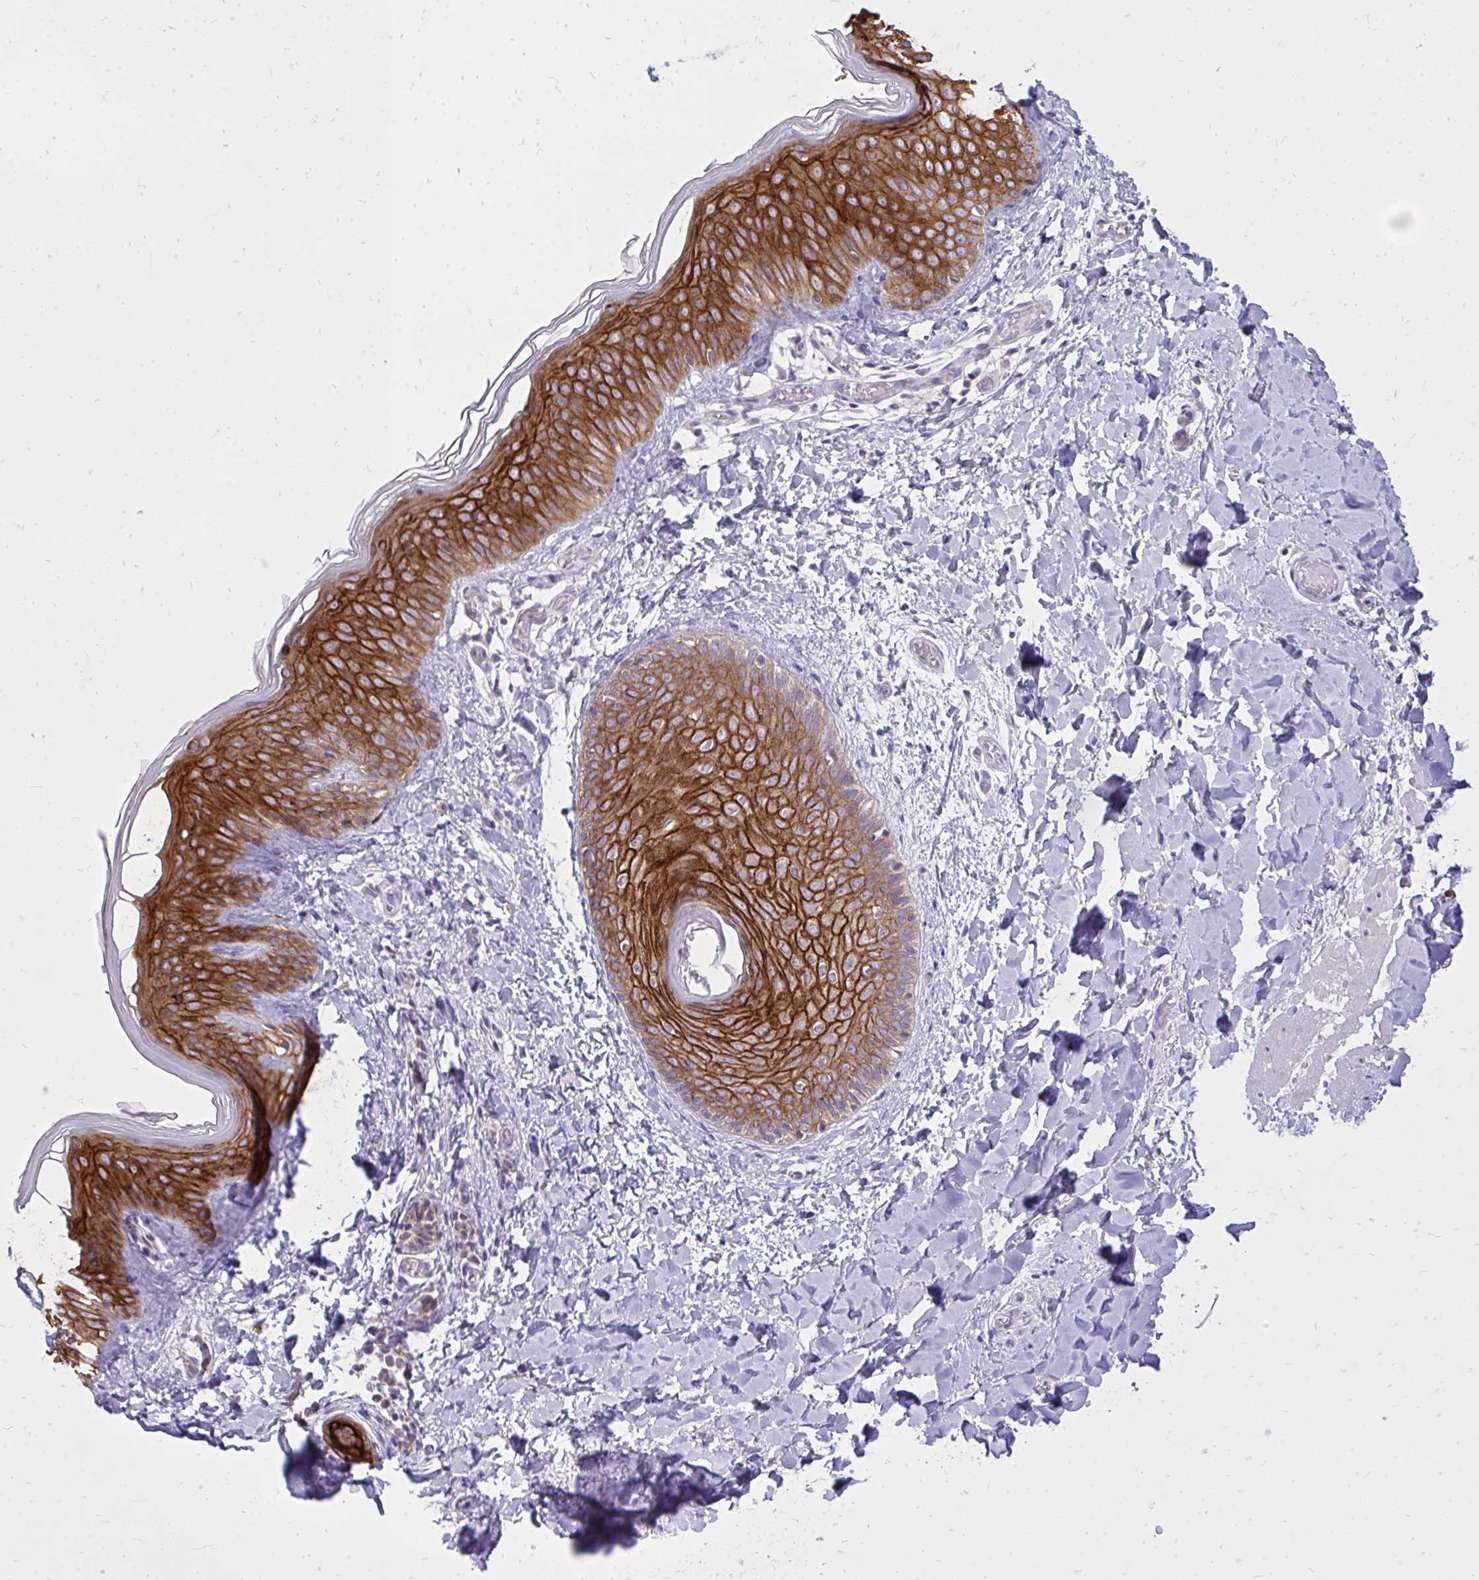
{"staining": {"intensity": "negative", "quantity": "none", "location": "none"}, "tissue": "skin", "cell_type": "Fibroblasts", "image_type": "normal", "snomed": [{"axis": "morphology", "description": "Normal tissue, NOS"}, {"axis": "topography", "description": "Skin"}], "caption": "Immunohistochemical staining of benign skin shows no significant staining in fibroblasts. (Immunohistochemistry, brightfield microscopy, high magnification).", "gene": "SPTBN2", "patient": {"sex": "male", "age": 16}}